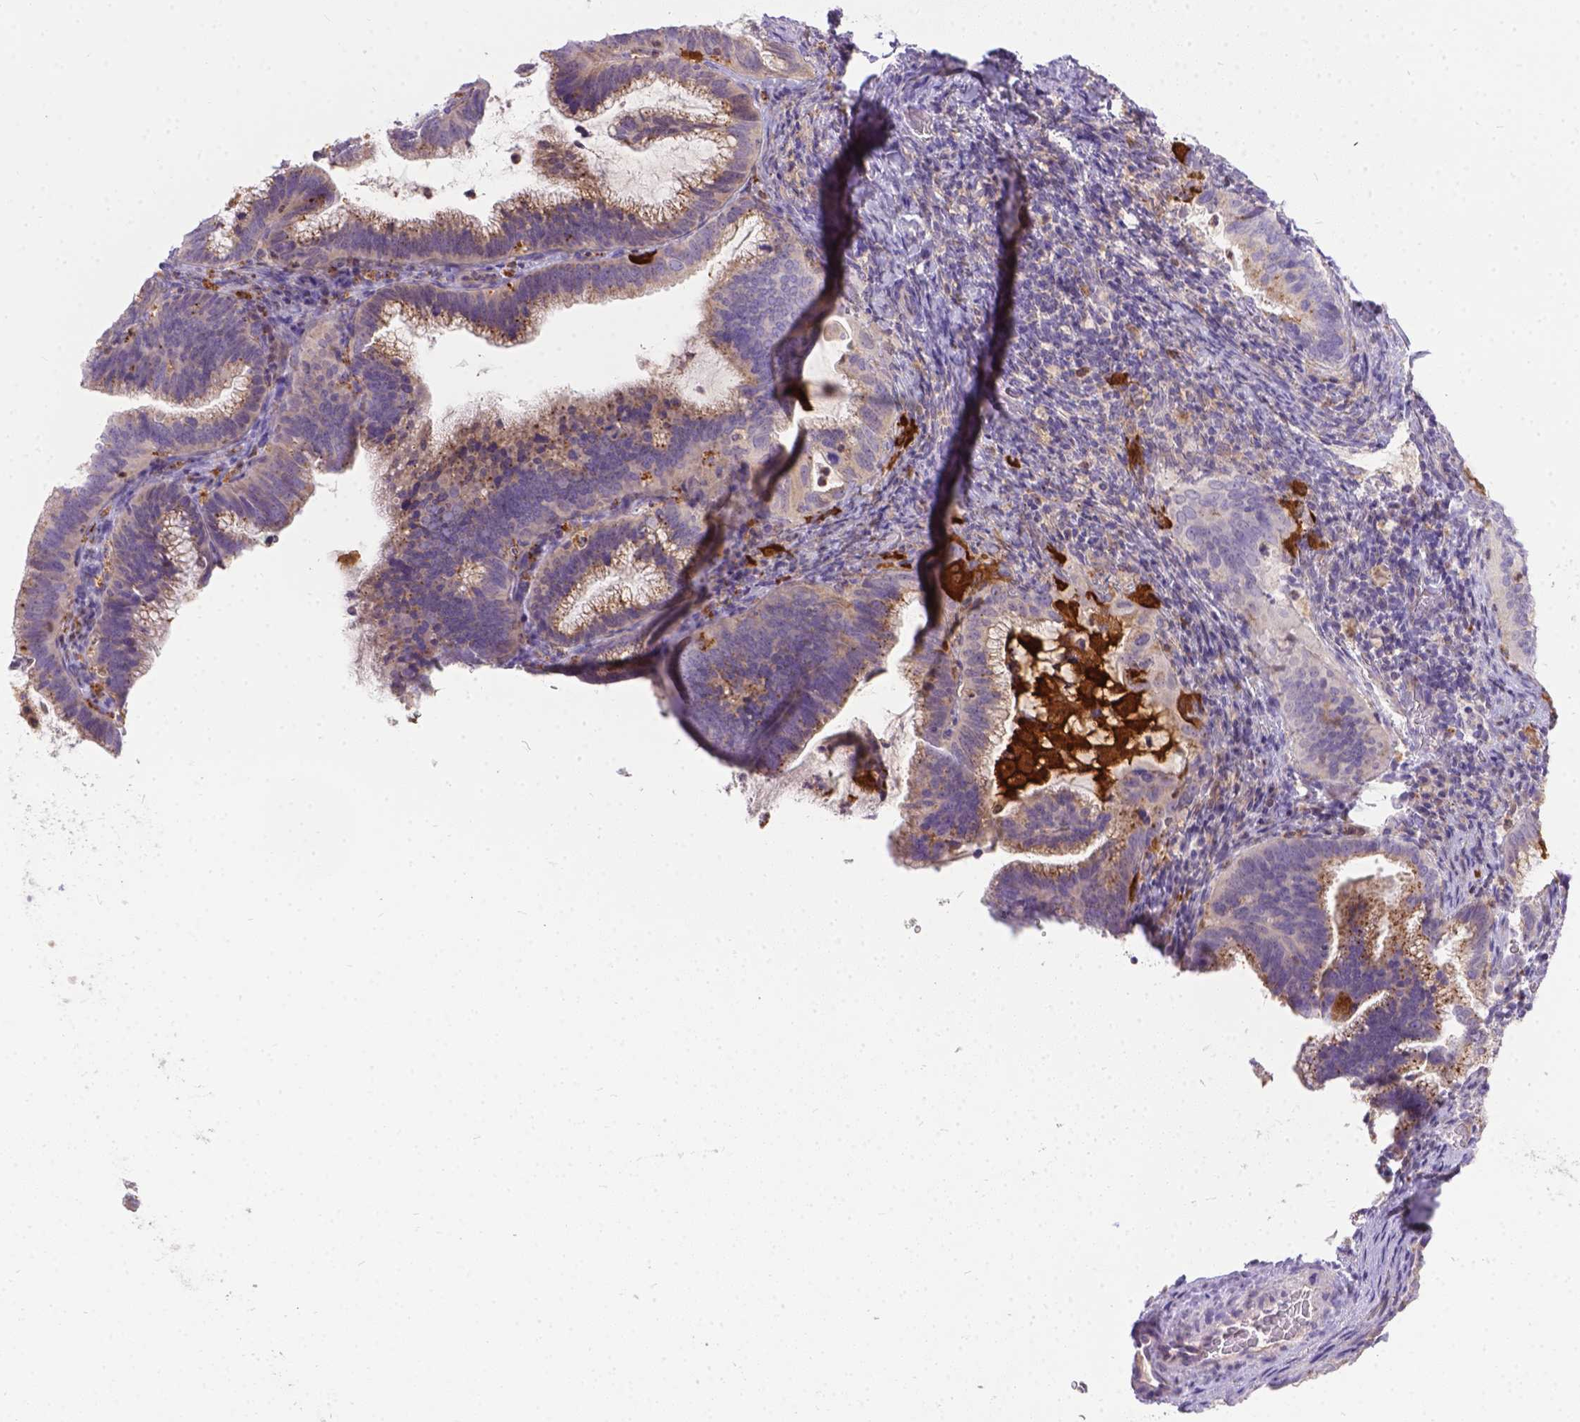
{"staining": {"intensity": "moderate", "quantity": "25%-75%", "location": "cytoplasmic/membranous"}, "tissue": "cervical cancer", "cell_type": "Tumor cells", "image_type": "cancer", "snomed": [{"axis": "morphology", "description": "Adenocarcinoma, NOS"}, {"axis": "topography", "description": "Cervix"}], "caption": "Cervical cancer (adenocarcinoma) stained with a brown dye exhibits moderate cytoplasmic/membranous positive staining in about 25%-75% of tumor cells.", "gene": "TM4SF18", "patient": {"sex": "female", "age": 61}}